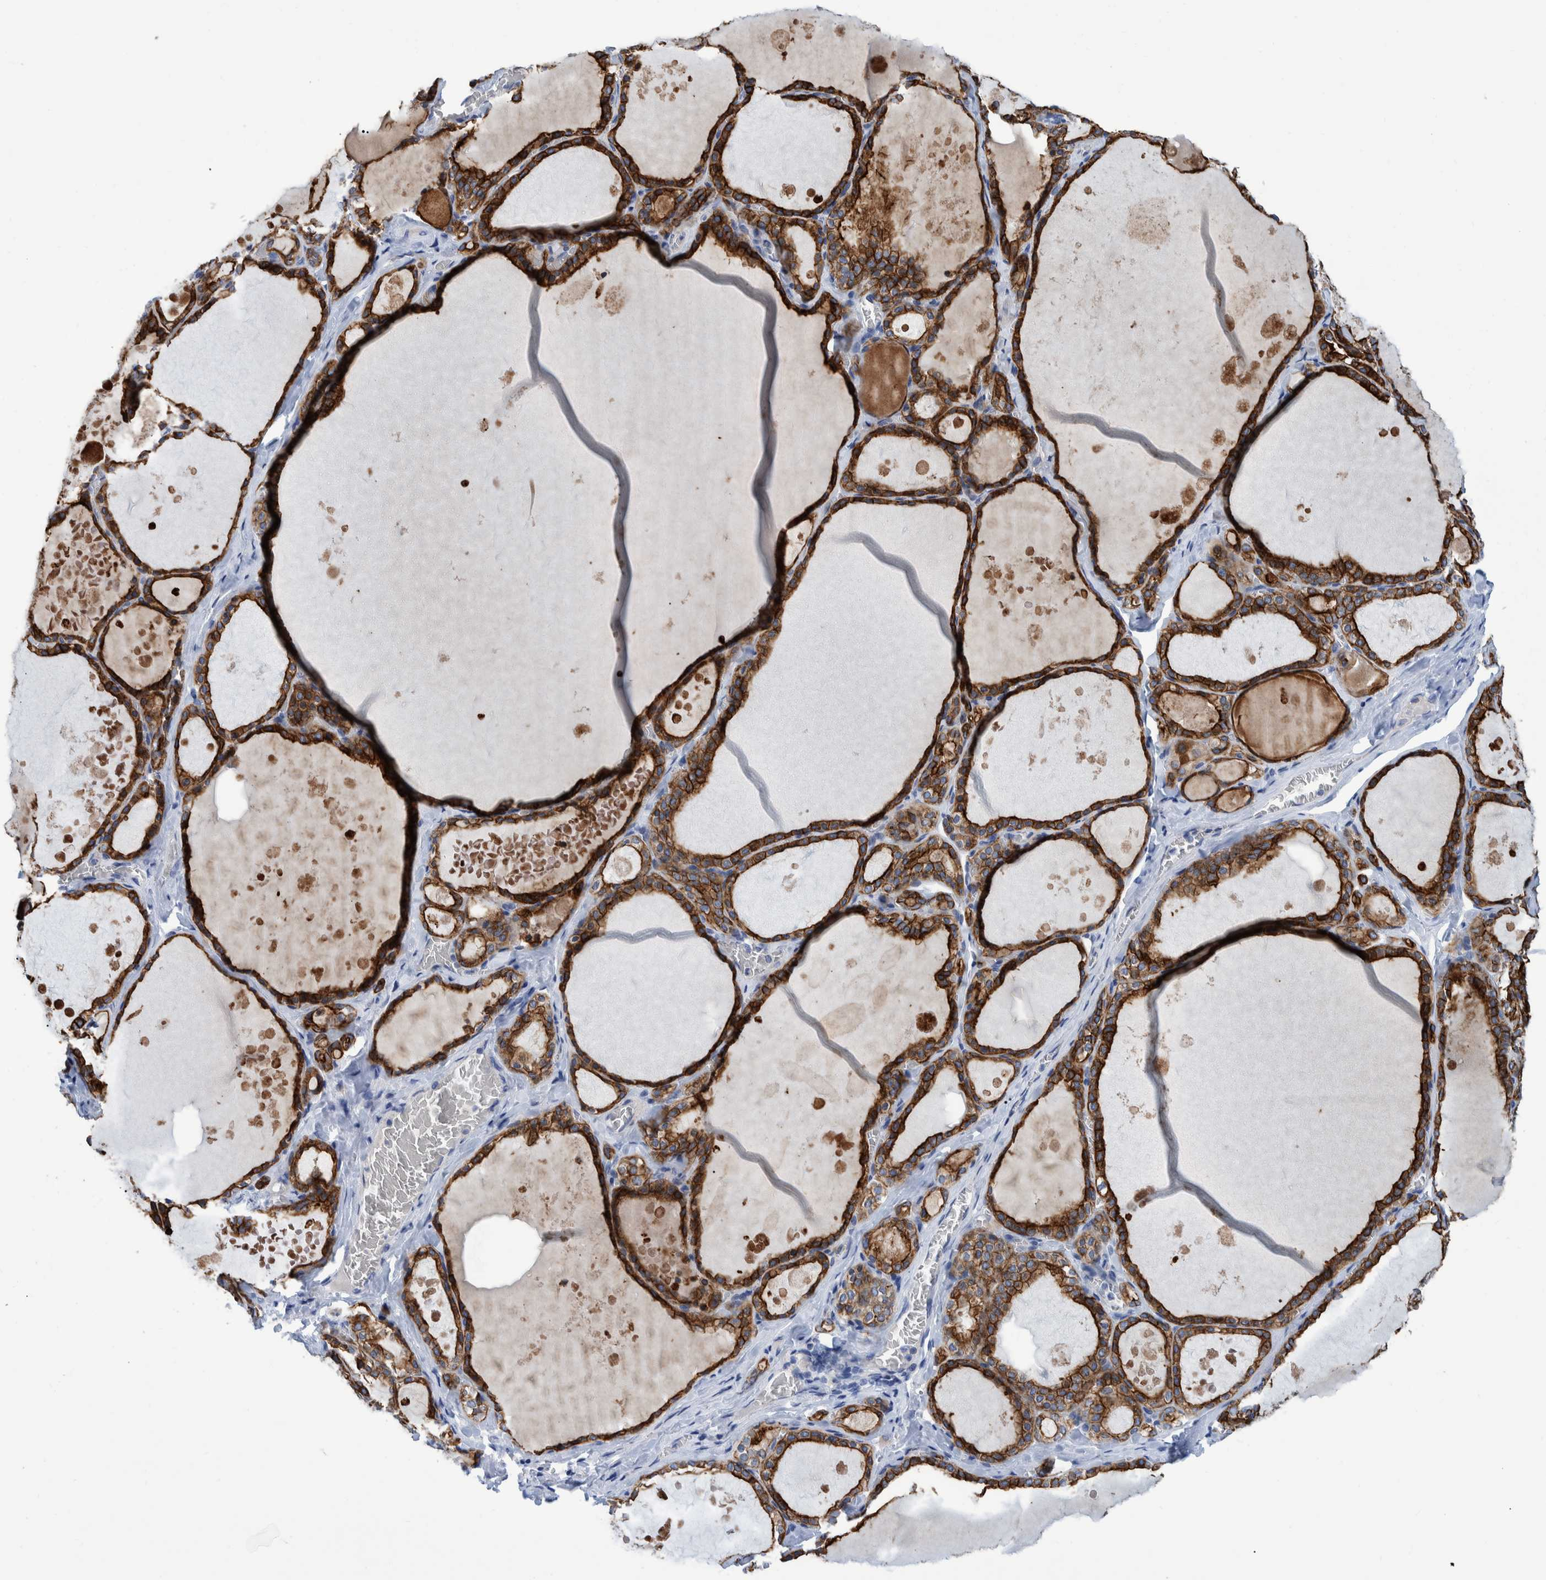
{"staining": {"intensity": "strong", "quantity": ">75%", "location": "cytoplasmic/membranous"}, "tissue": "thyroid gland", "cell_type": "Glandular cells", "image_type": "normal", "snomed": [{"axis": "morphology", "description": "Normal tissue, NOS"}, {"axis": "topography", "description": "Thyroid gland"}], "caption": "Protein analysis of unremarkable thyroid gland reveals strong cytoplasmic/membranous expression in approximately >75% of glandular cells.", "gene": "MKS1", "patient": {"sex": "male", "age": 56}}